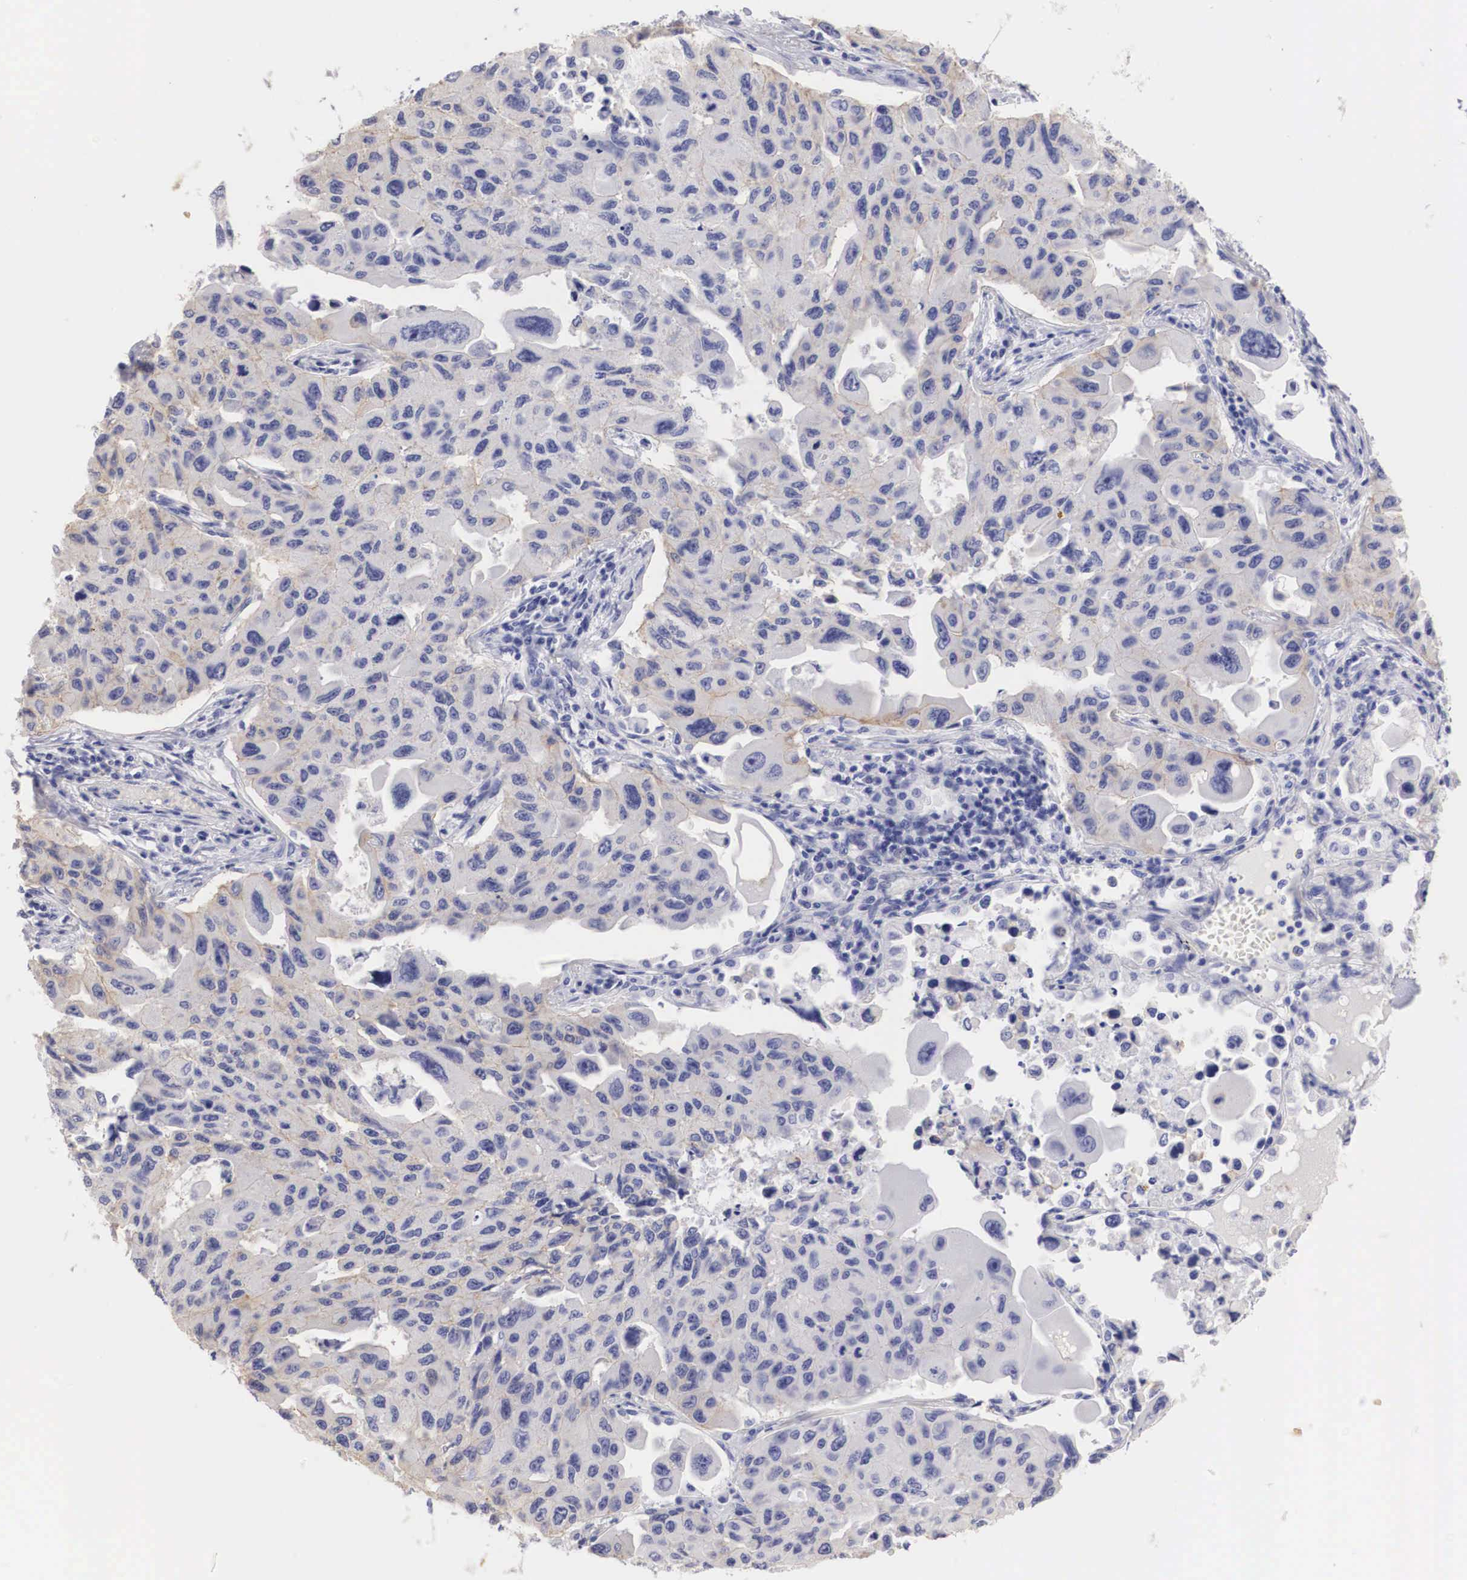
{"staining": {"intensity": "weak", "quantity": "<25%", "location": "cytoplasmic/membranous"}, "tissue": "lung cancer", "cell_type": "Tumor cells", "image_type": "cancer", "snomed": [{"axis": "morphology", "description": "Adenocarcinoma, NOS"}, {"axis": "topography", "description": "Lung"}], "caption": "This is a photomicrograph of immunohistochemistry staining of lung cancer, which shows no positivity in tumor cells.", "gene": "ERBB2", "patient": {"sex": "male", "age": 64}}